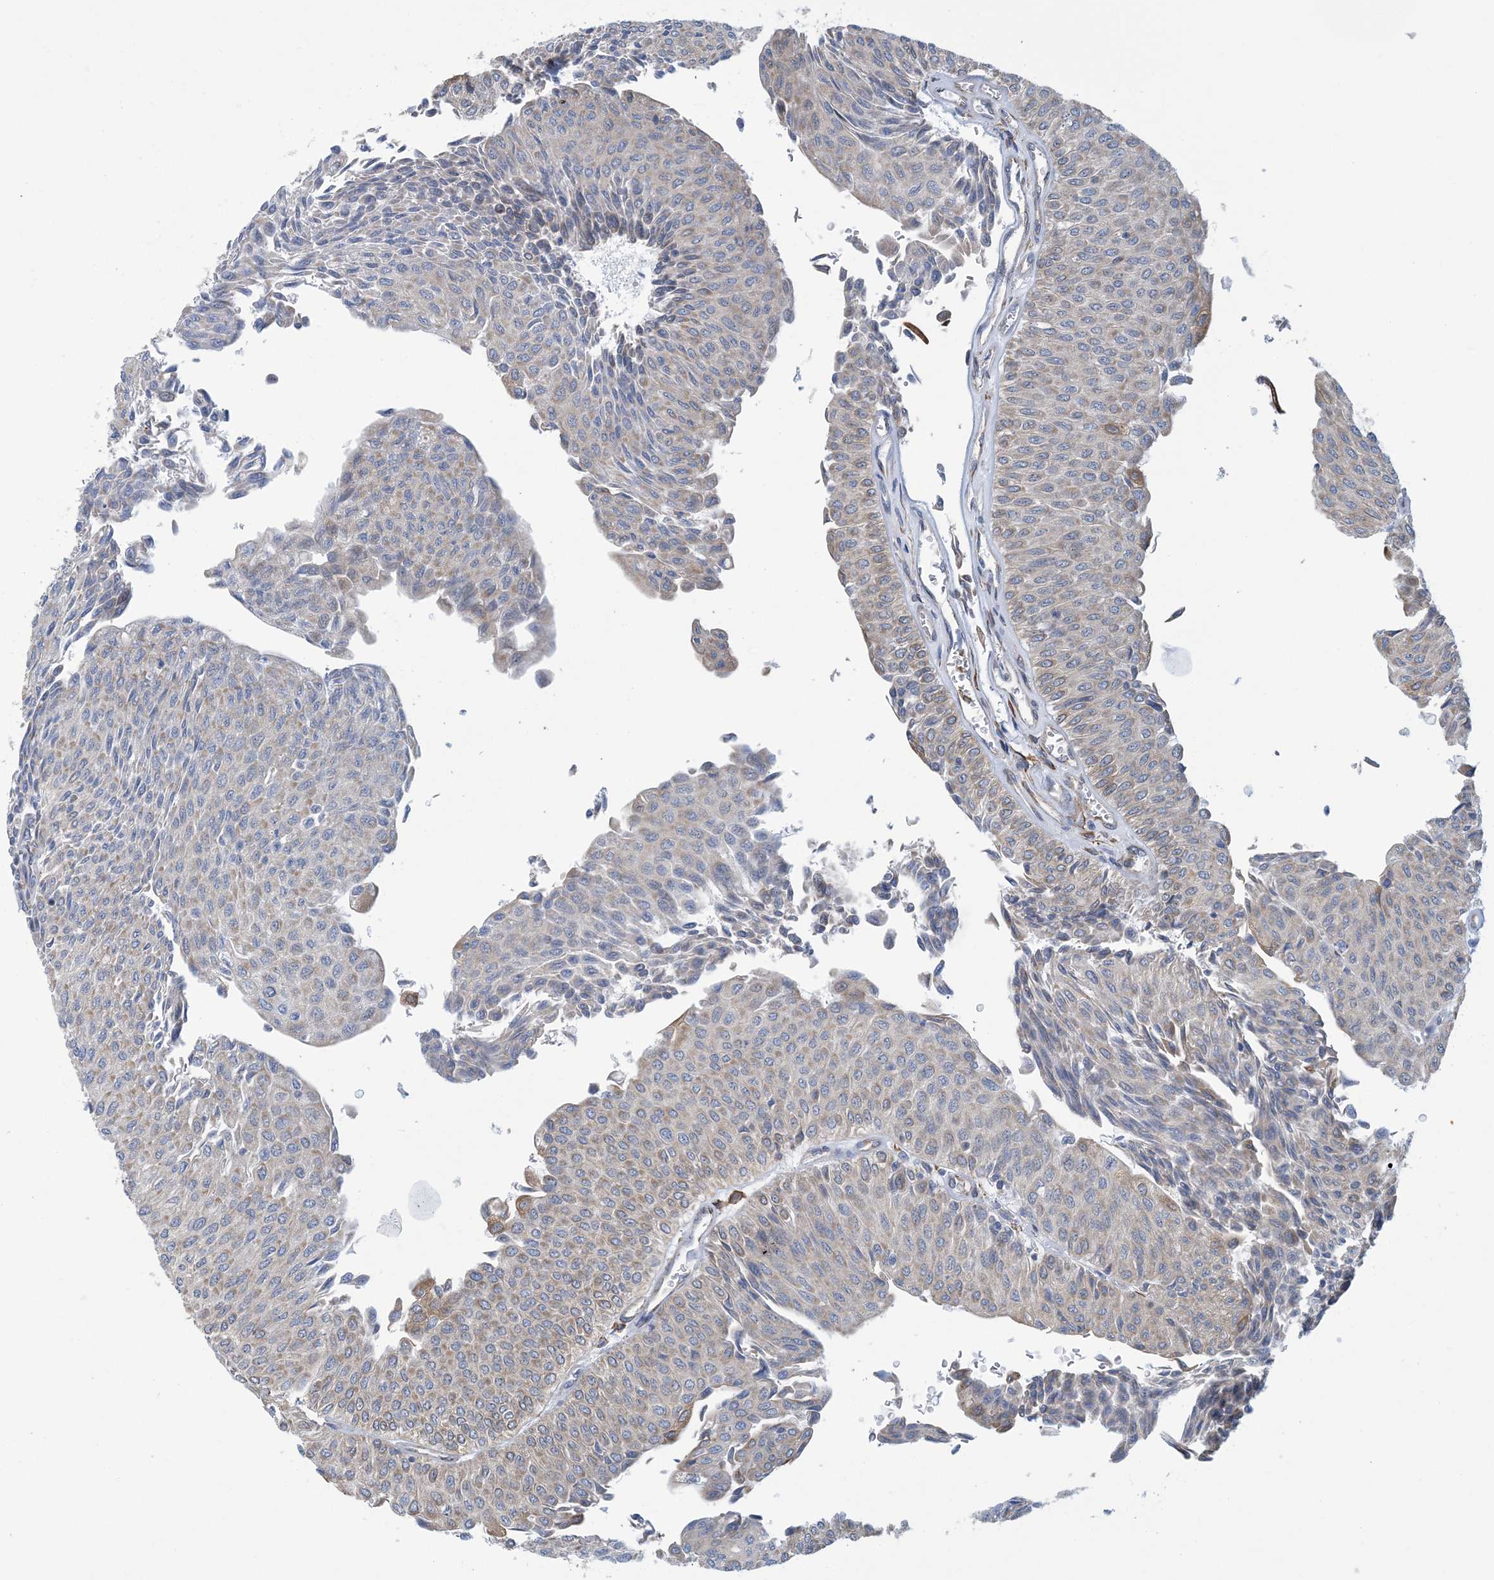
{"staining": {"intensity": "weak", "quantity": "25%-75%", "location": "cytoplasmic/membranous"}, "tissue": "urothelial cancer", "cell_type": "Tumor cells", "image_type": "cancer", "snomed": [{"axis": "morphology", "description": "Urothelial carcinoma, Low grade"}, {"axis": "topography", "description": "Urinary bladder"}], "caption": "Urothelial carcinoma (low-grade) stained with IHC shows weak cytoplasmic/membranous staining in approximately 25%-75% of tumor cells.", "gene": "CCDC14", "patient": {"sex": "male", "age": 78}}